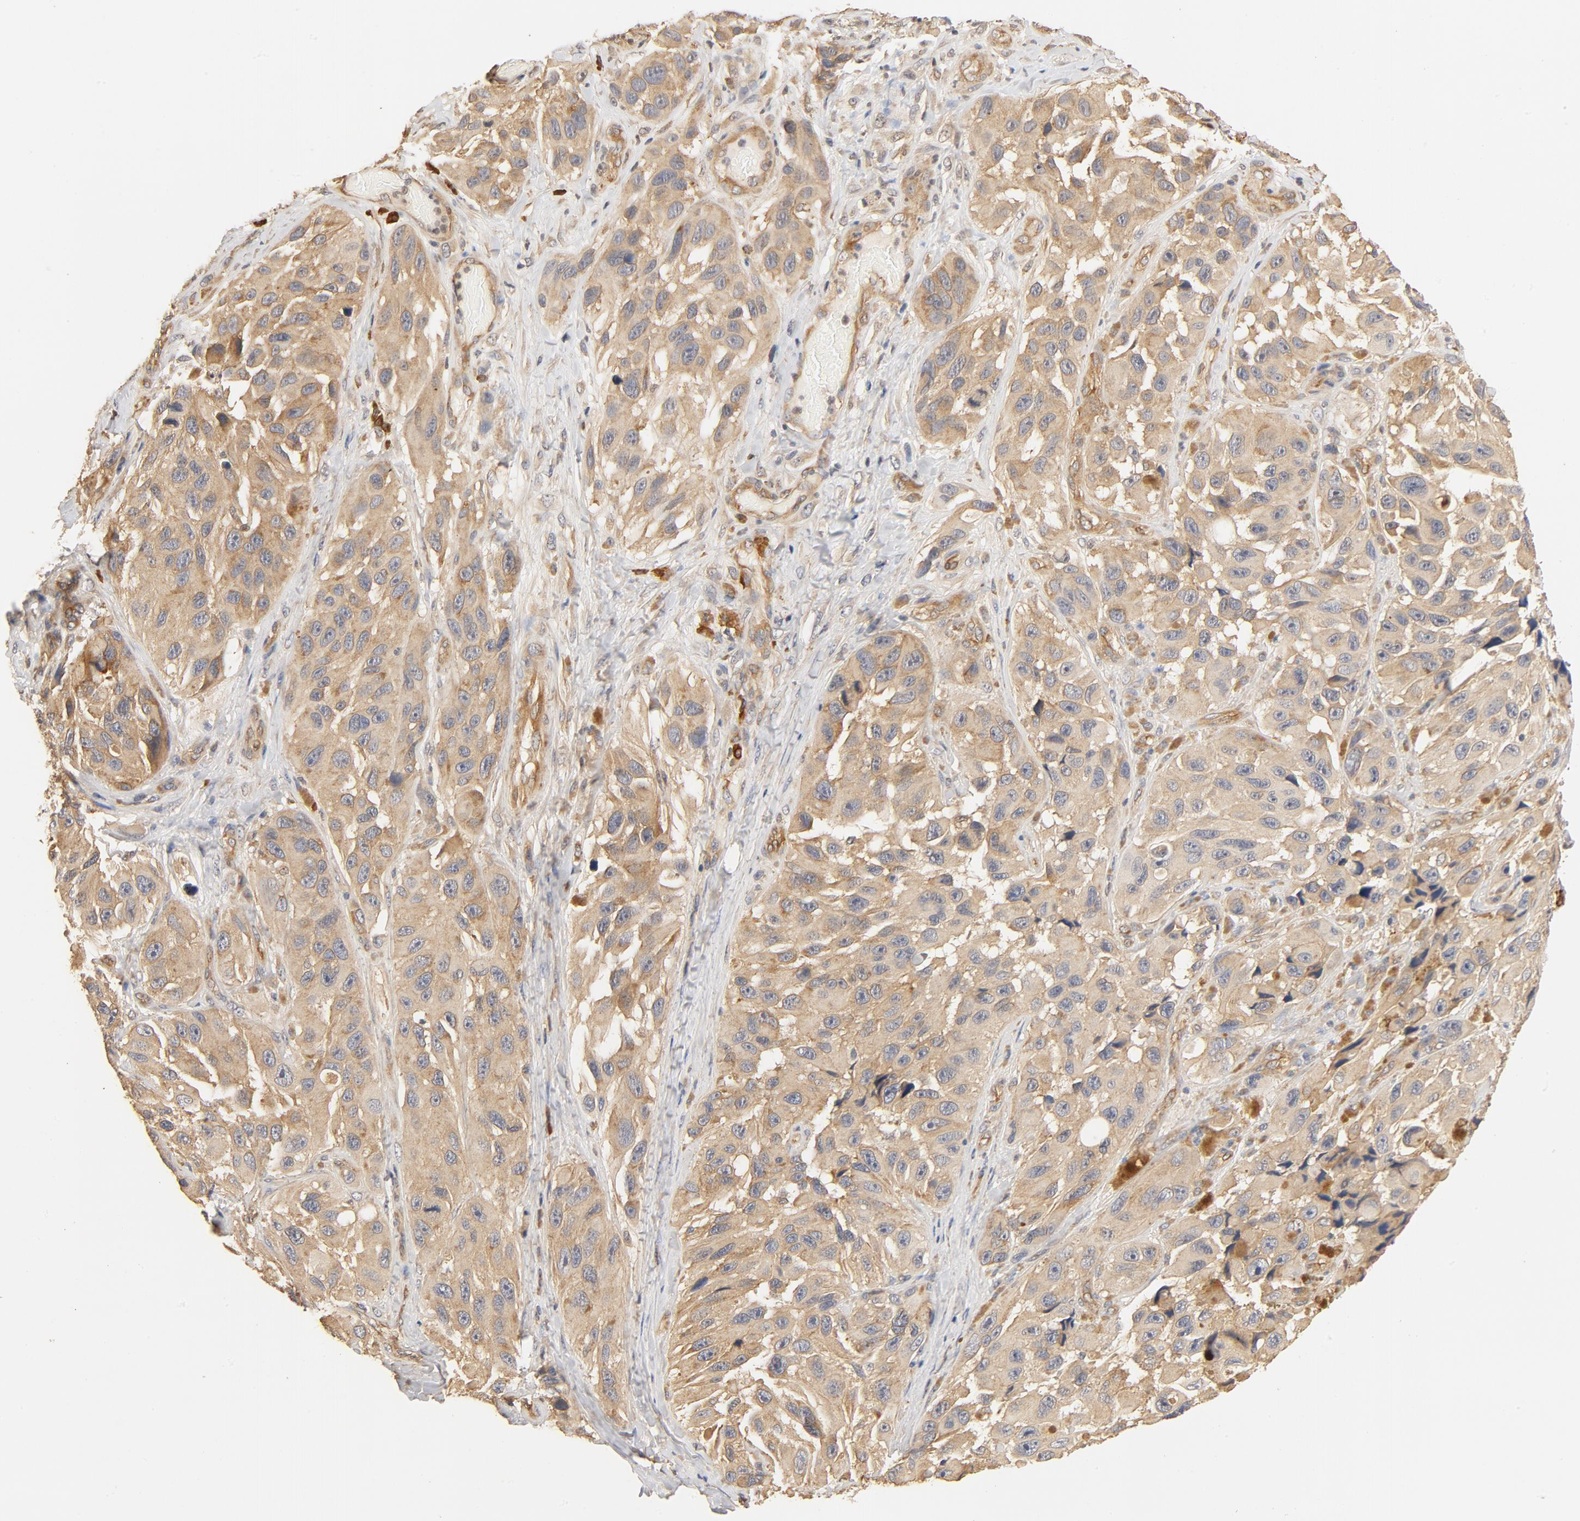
{"staining": {"intensity": "moderate", "quantity": ">75%", "location": "cytoplasmic/membranous"}, "tissue": "melanoma", "cell_type": "Tumor cells", "image_type": "cancer", "snomed": [{"axis": "morphology", "description": "Malignant melanoma, NOS"}, {"axis": "topography", "description": "Skin"}], "caption": "This image displays malignant melanoma stained with IHC to label a protein in brown. The cytoplasmic/membranous of tumor cells show moderate positivity for the protein. Nuclei are counter-stained blue.", "gene": "UBE2J1", "patient": {"sex": "female", "age": 73}}